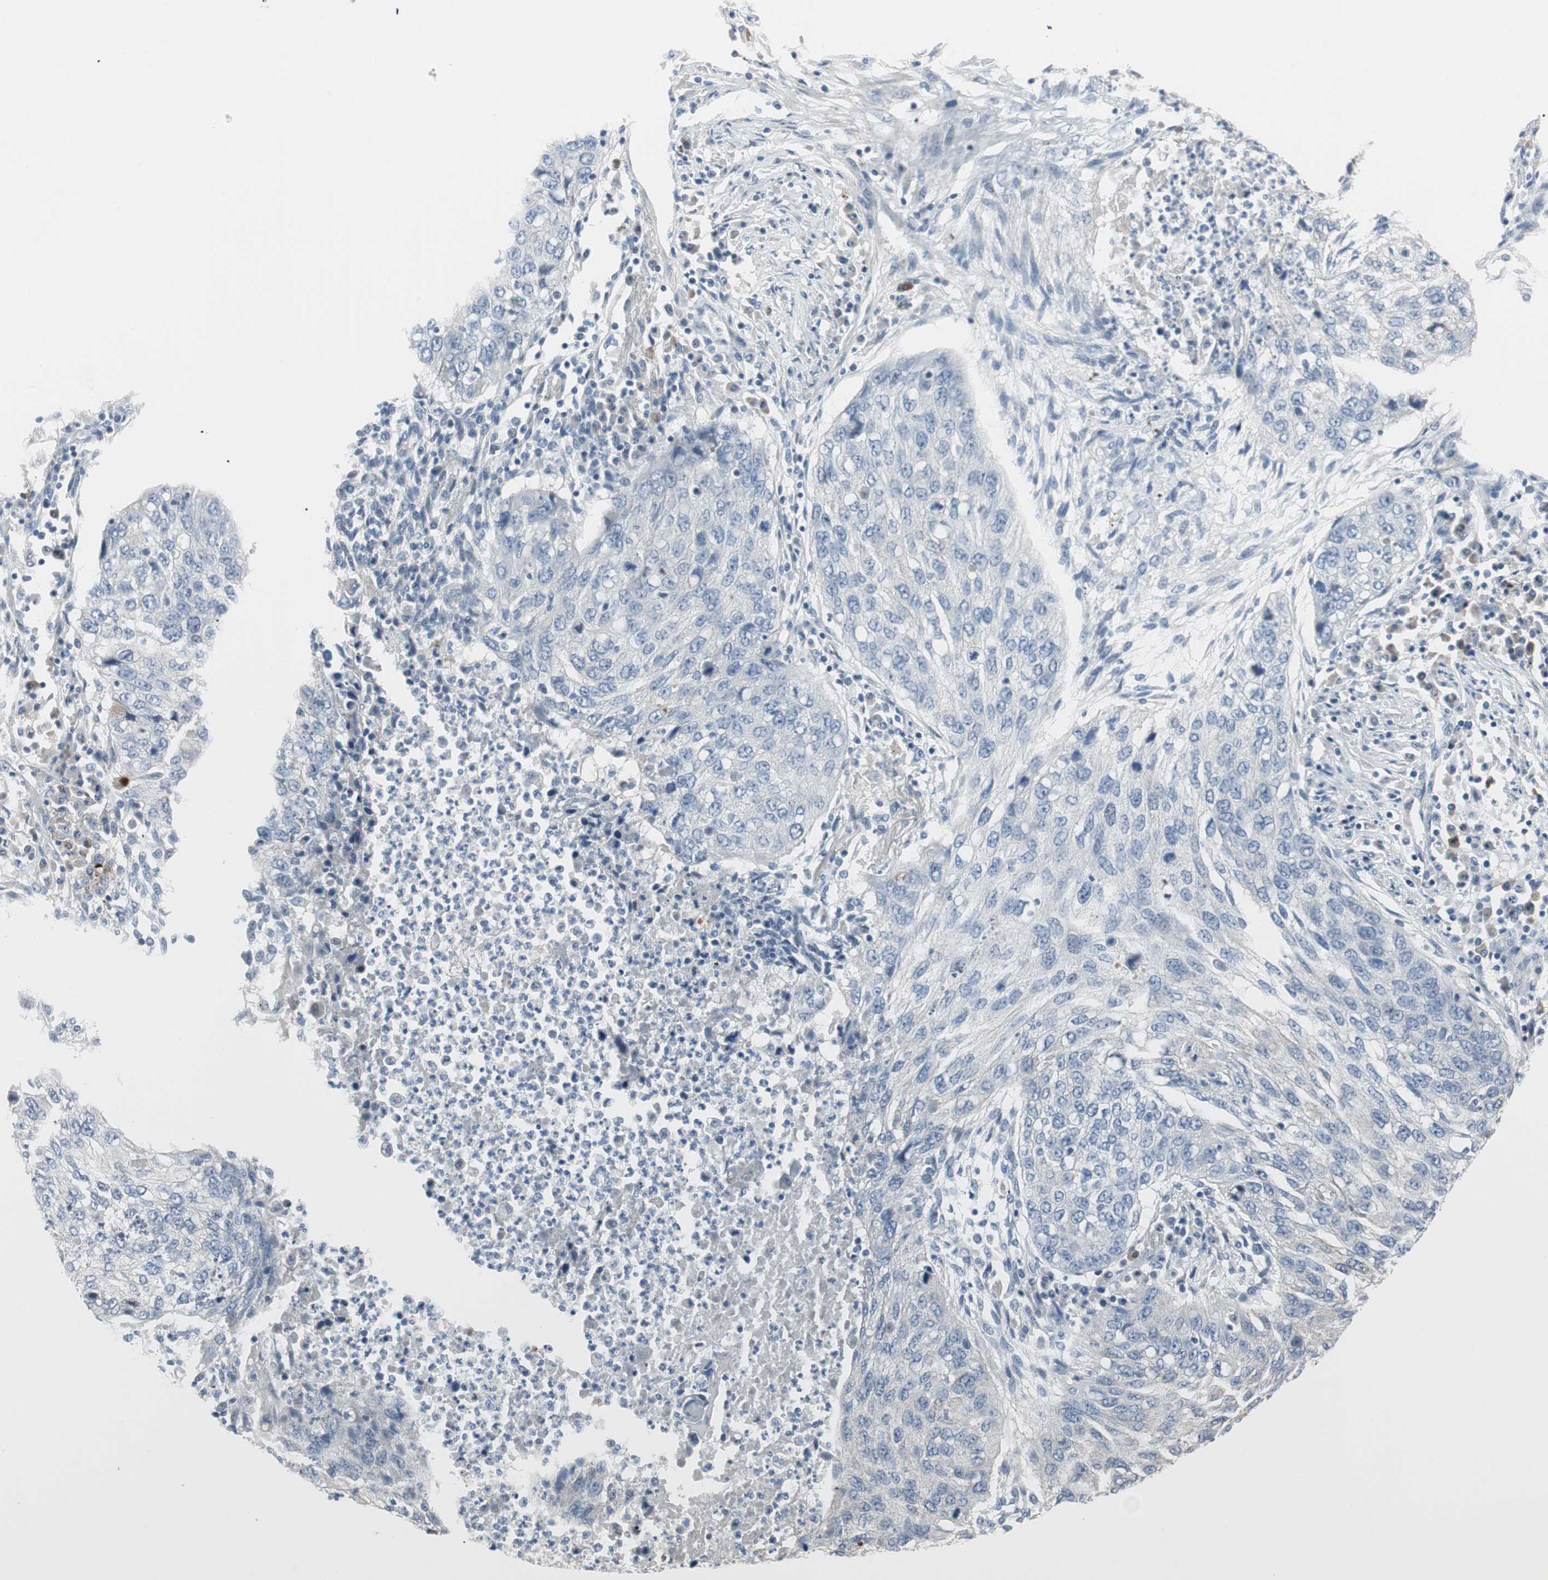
{"staining": {"intensity": "negative", "quantity": "none", "location": "none"}, "tissue": "lung cancer", "cell_type": "Tumor cells", "image_type": "cancer", "snomed": [{"axis": "morphology", "description": "Squamous cell carcinoma, NOS"}, {"axis": "topography", "description": "Lung"}], "caption": "High magnification brightfield microscopy of lung squamous cell carcinoma stained with DAB (brown) and counterstained with hematoxylin (blue): tumor cells show no significant staining.", "gene": "PIGR", "patient": {"sex": "female", "age": 63}}